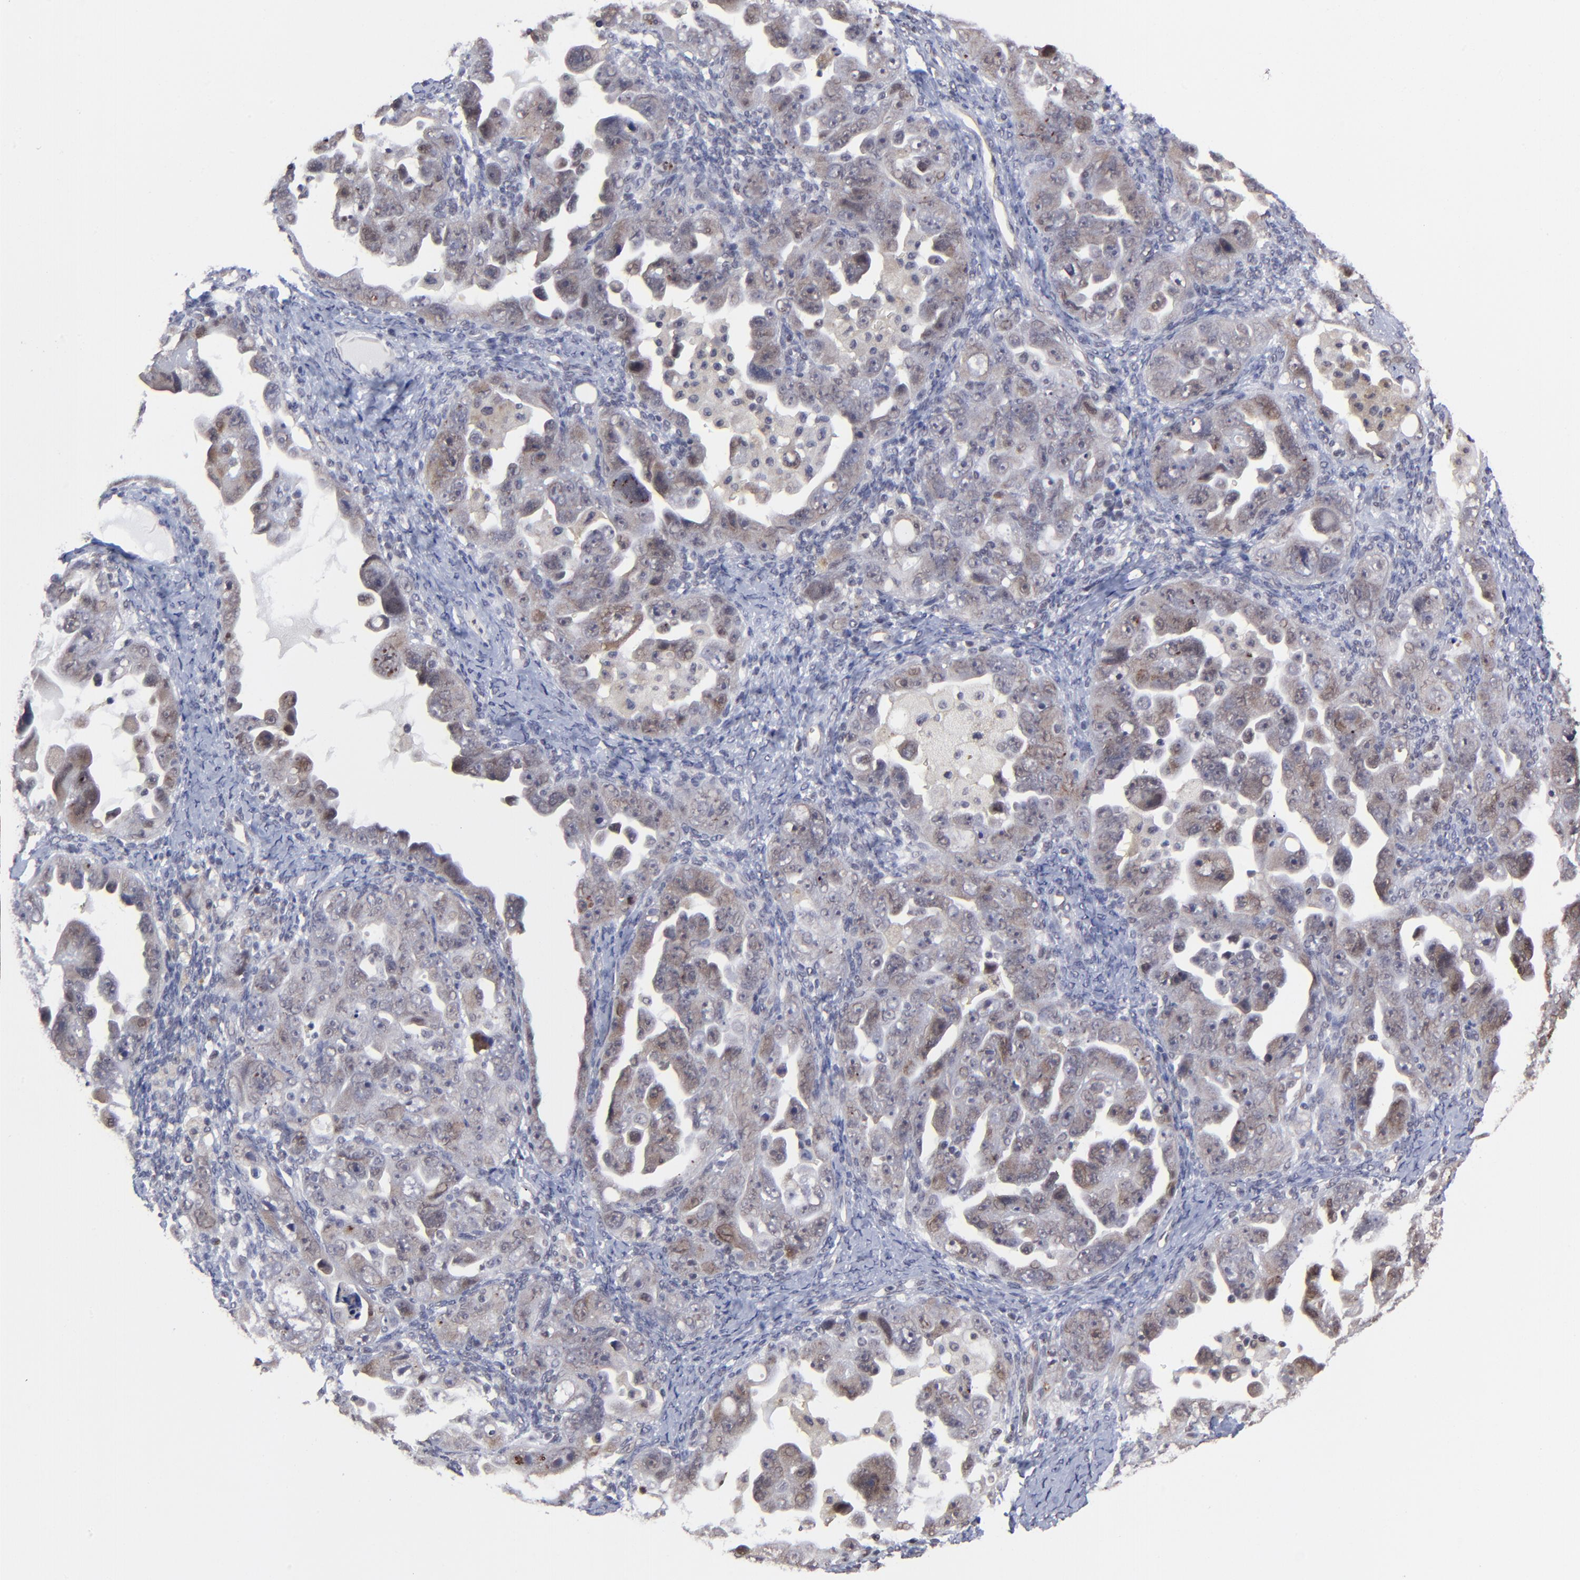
{"staining": {"intensity": "moderate", "quantity": "25%-75%", "location": "cytoplasmic/membranous"}, "tissue": "ovarian cancer", "cell_type": "Tumor cells", "image_type": "cancer", "snomed": [{"axis": "morphology", "description": "Cystadenocarcinoma, serous, NOS"}, {"axis": "topography", "description": "Ovary"}], "caption": "High-power microscopy captured an immunohistochemistry histopathology image of ovarian cancer, revealing moderate cytoplasmic/membranous expression in approximately 25%-75% of tumor cells. (Brightfield microscopy of DAB IHC at high magnification).", "gene": "ZNF419", "patient": {"sex": "female", "age": 66}}